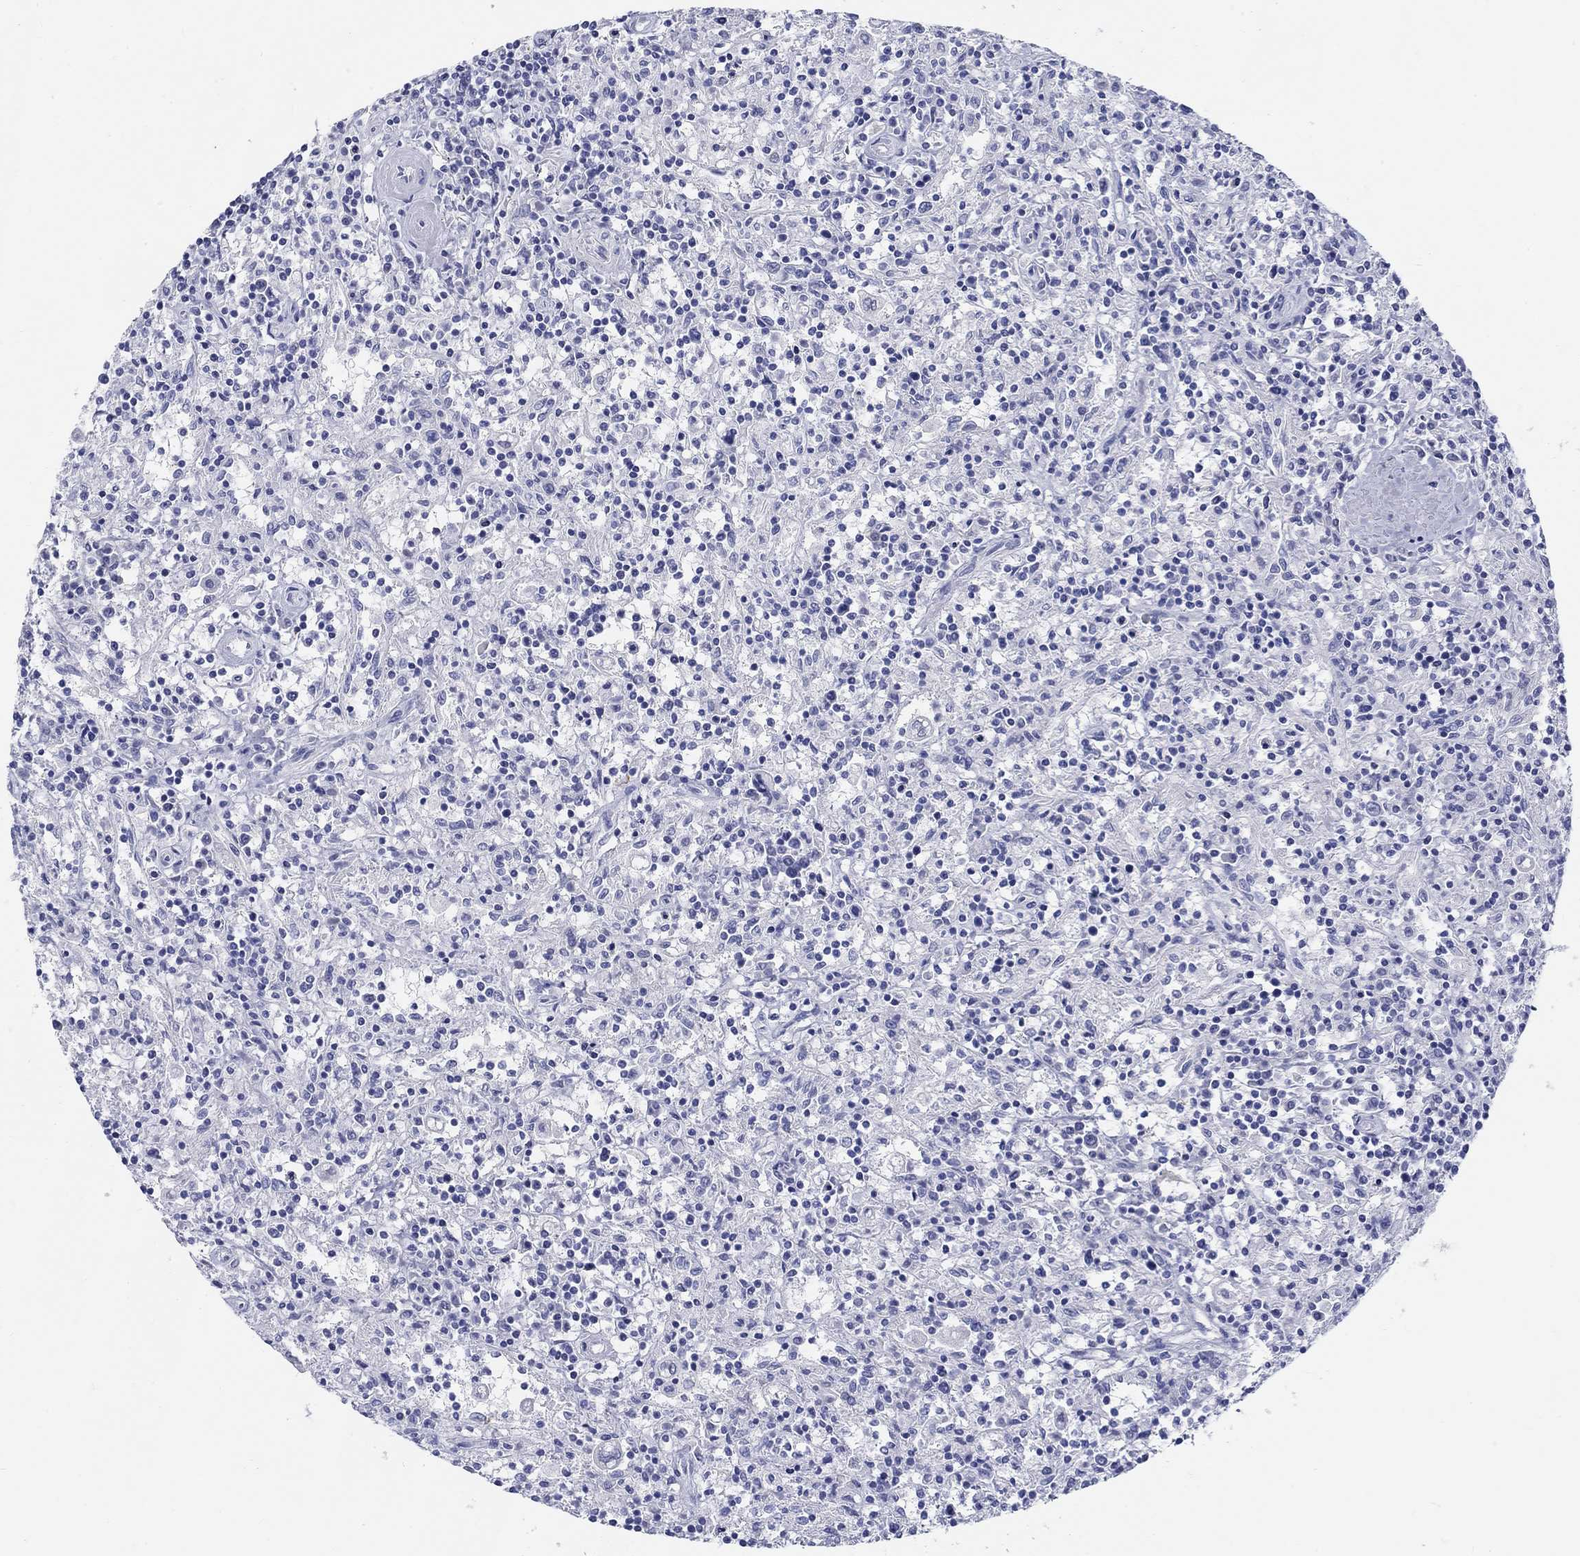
{"staining": {"intensity": "negative", "quantity": "none", "location": "none"}, "tissue": "lymphoma", "cell_type": "Tumor cells", "image_type": "cancer", "snomed": [{"axis": "morphology", "description": "Malignant lymphoma, non-Hodgkin's type, Low grade"}, {"axis": "topography", "description": "Spleen"}], "caption": "IHC of lymphoma demonstrates no expression in tumor cells.", "gene": "CRYGS", "patient": {"sex": "male", "age": 62}}